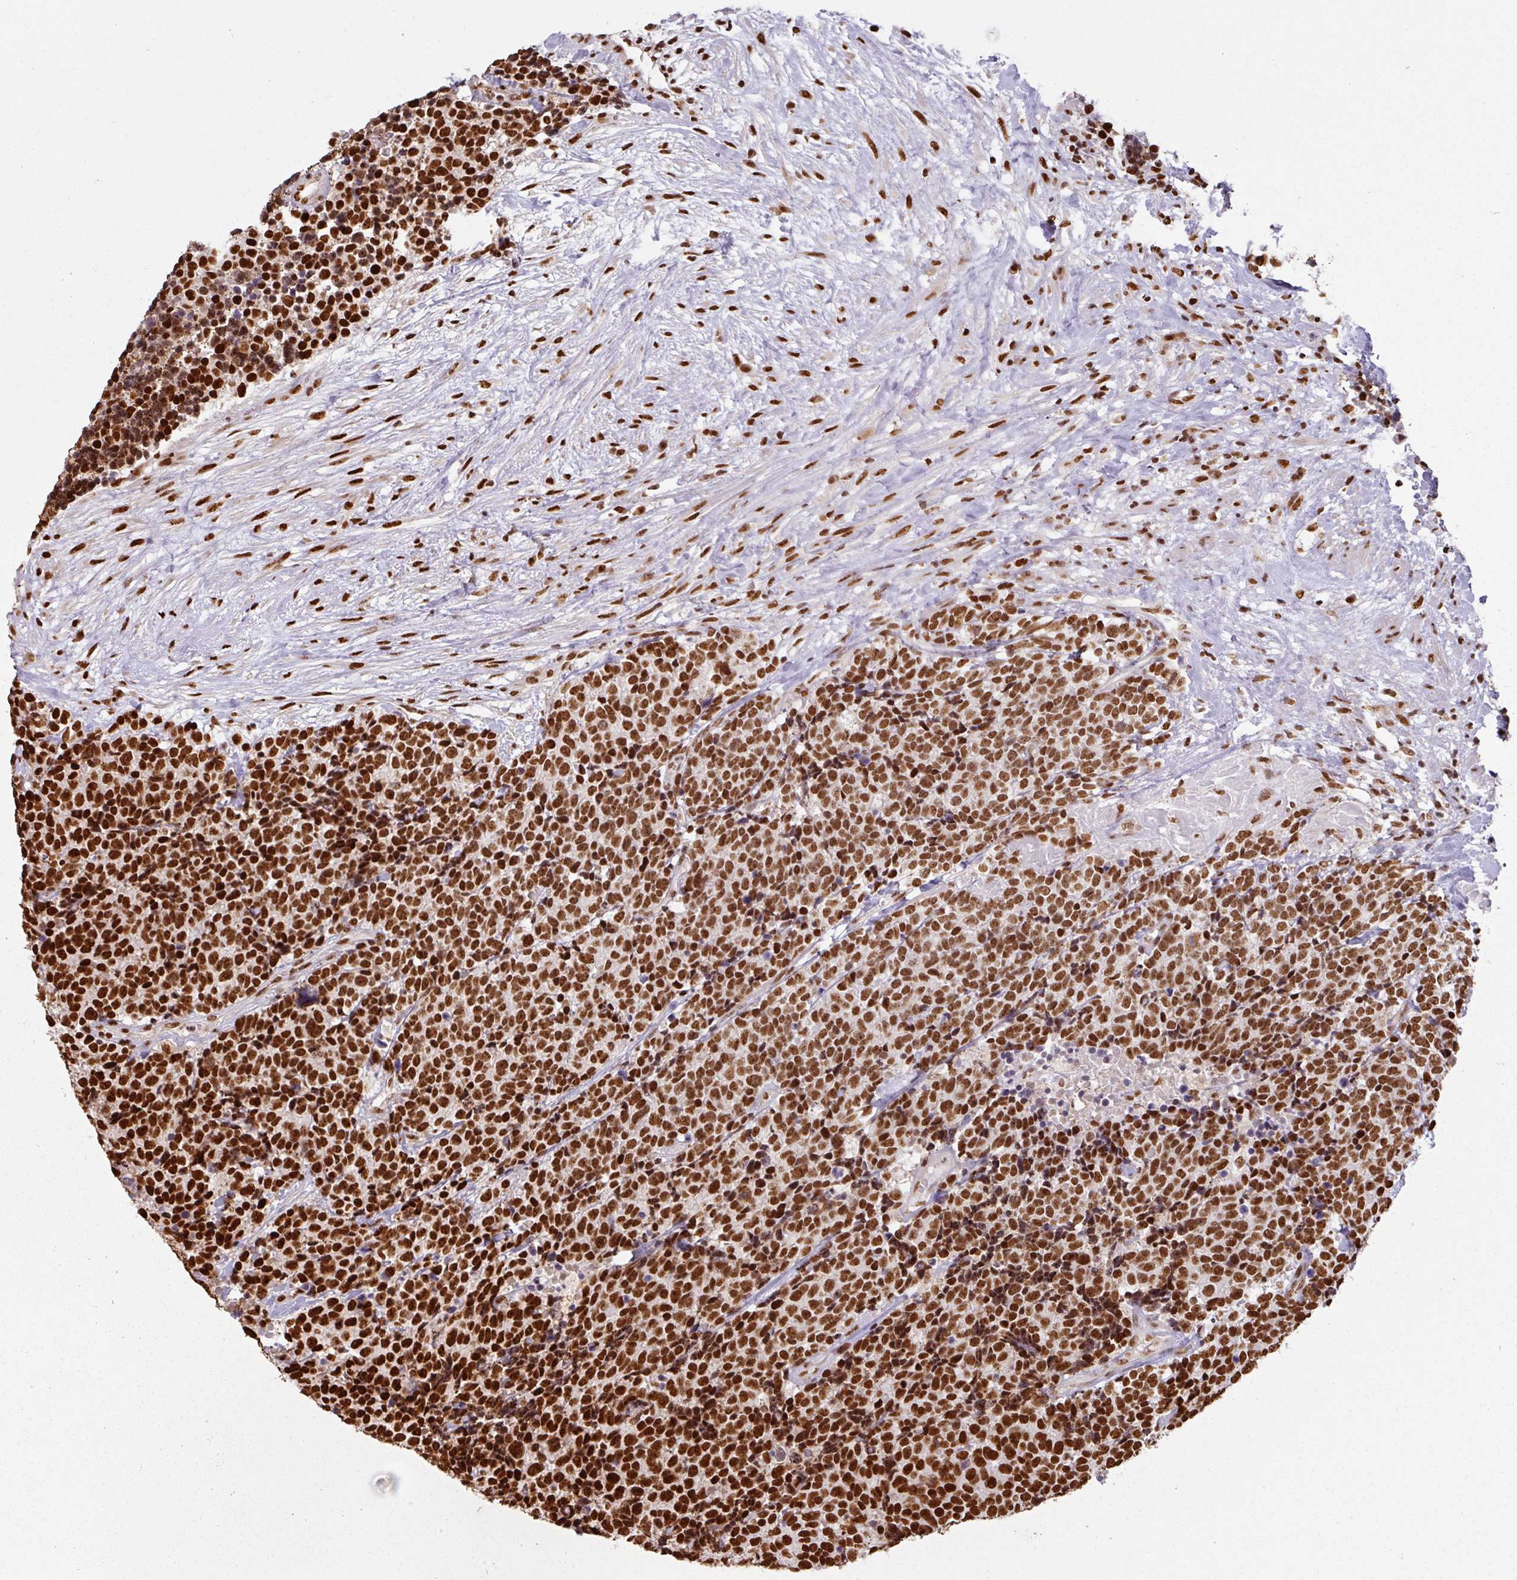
{"staining": {"intensity": "strong", "quantity": ">75%", "location": "nuclear"}, "tissue": "carcinoid", "cell_type": "Tumor cells", "image_type": "cancer", "snomed": [{"axis": "morphology", "description": "Carcinoid, malignant, NOS"}, {"axis": "topography", "description": "Skin"}], "caption": "IHC photomicrograph of neoplastic tissue: carcinoid (malignant) stained using immunohistochemistry (IHC) reveals high levels of strong protein expression localized specifically in the nuclear of tumor cells, appearing as a nuclear brown color.", "gene": "SIK3", "patient": {"sex": "female", "age": 79}}